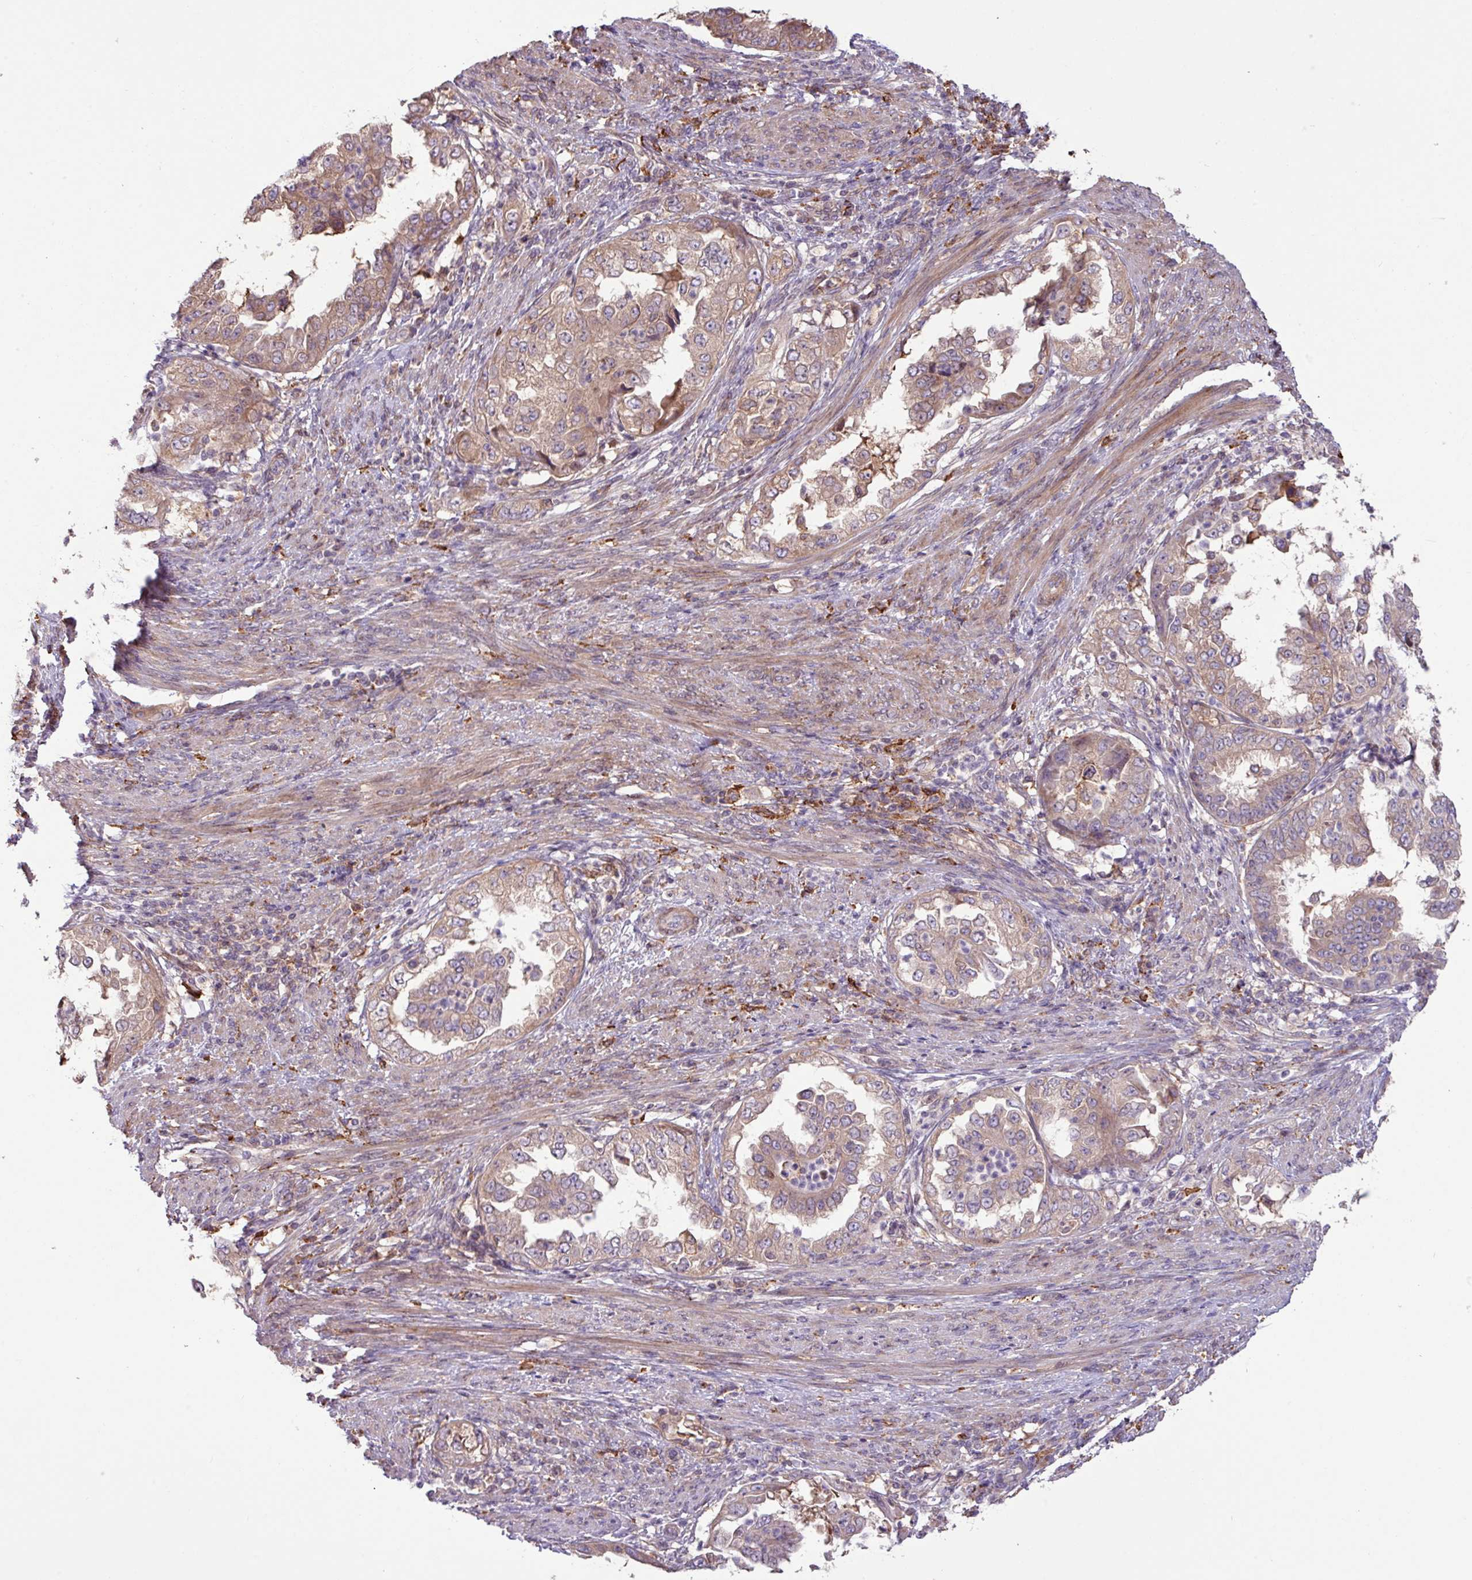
{"staining": {"intensity": "weak", "quantity": ">75%", "location": "cytoplasmic/membranous"}, "tissue": "endometrial cancer", "cell_type": "Tumor cells", "image_type": "cancer", "snomed": [{"axis": "morphology", "description": "Adenocarcinoma, NOS"}, {"axis": "topography", "description": "Endometrium"}], "caption": "Tumor cells exhibit weak cytoplasmic/membranous positivity in about >75% of cells in adenocarcinoma (endometrial).", "gene": "ARHGEF25", "patient": {"sex": "female", "age": 85}}